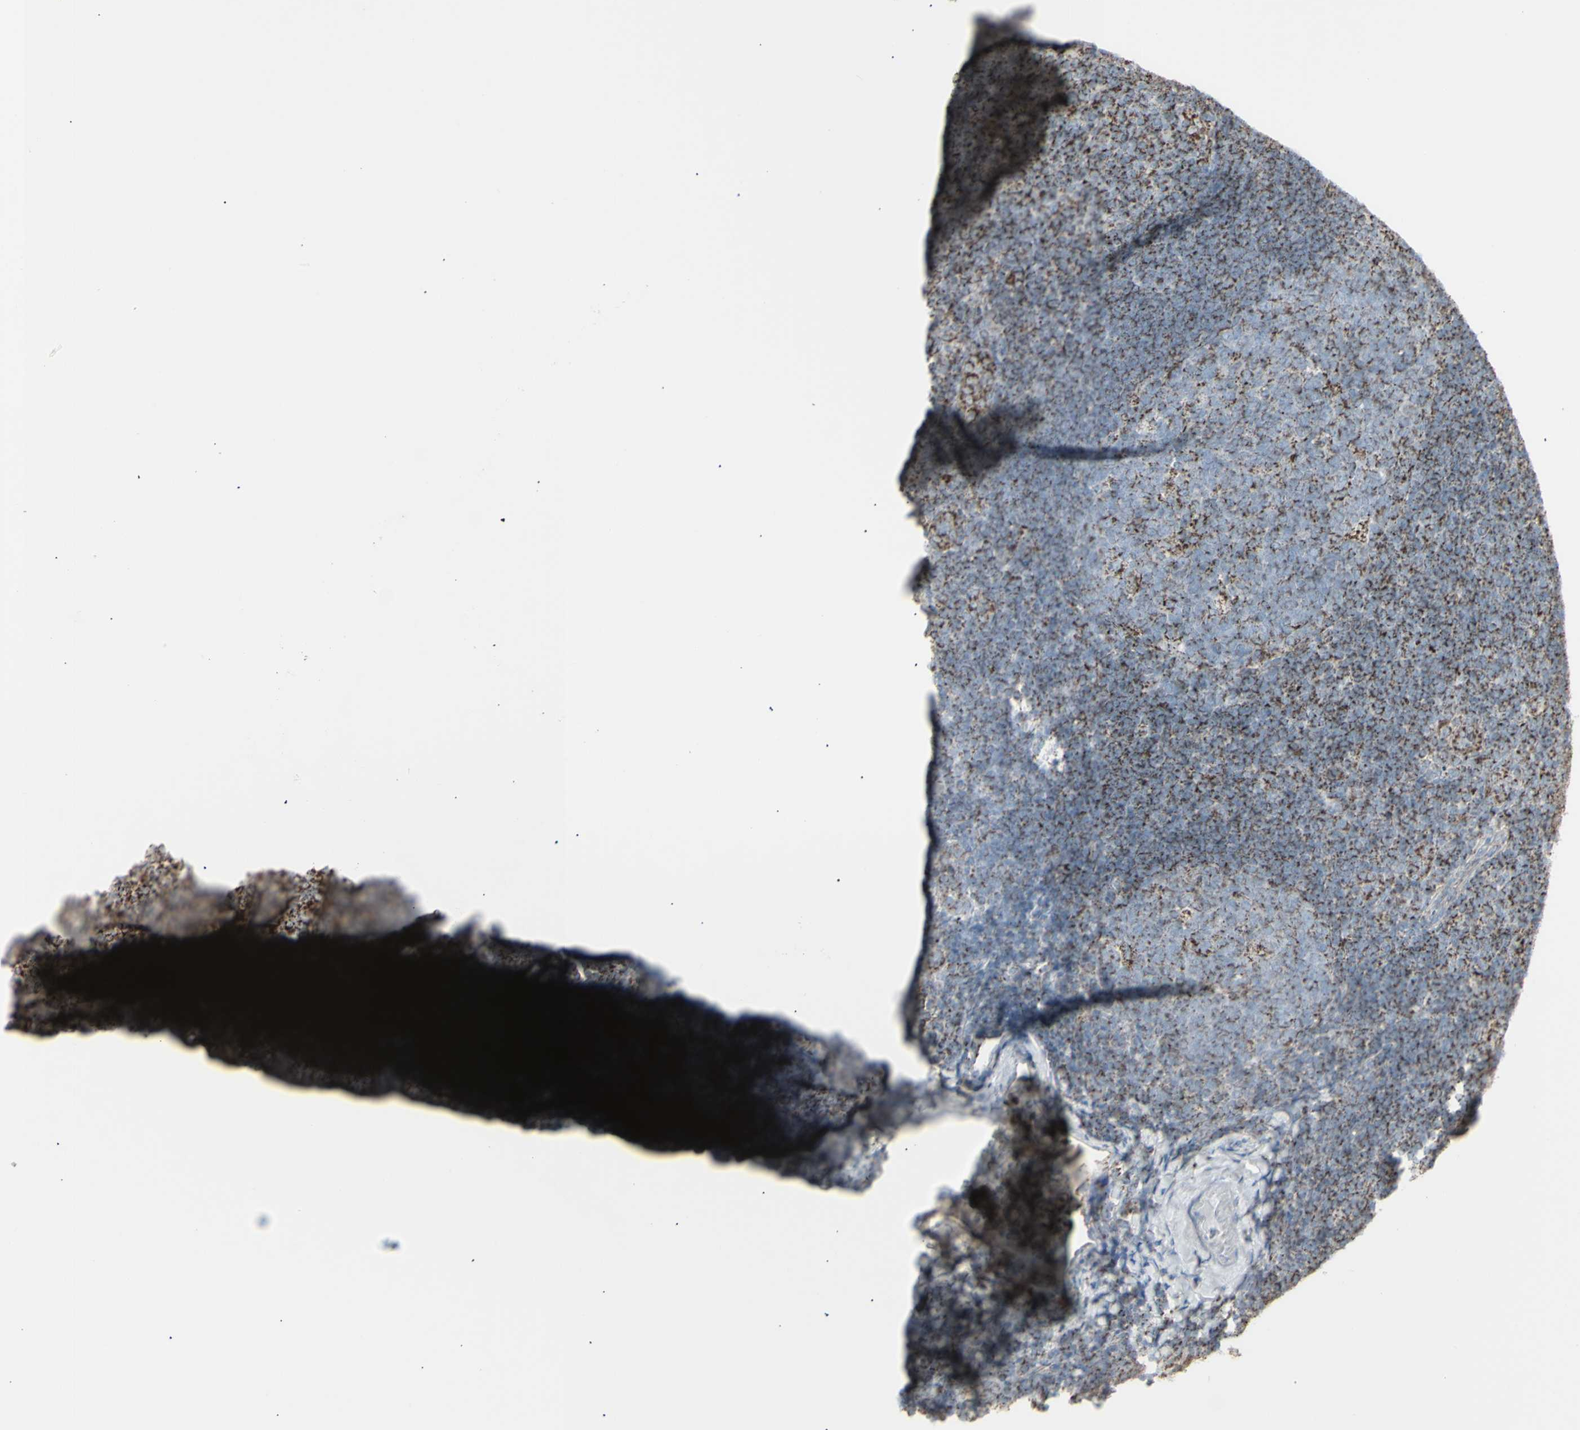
{"staining": {"intensity": "strong", "quantity": "25%-75%", "location": "cytoplasmic/membranous"}, "tissue": "tonsil", "cell_type": "Germinal center cells", "image_type": "normal", "snomed": [{"axis": "morphology", "description": "Normal tissue, NOS"}, {"axis": "topography", "description": "Tonsil"}], "caption": "Brown immunohistochemical staining in normal tonsil demonstrates strong cytoplasmic/membranous positivity in about 25%-75% of germinal center cells. The staining is performed using DAB (3,3'-diaminobenzidine) brown chromogen to label protein expression. The nuclei are counter-stained blue using hematoxylin.", "gene": "PLGRKT", "patient": {"sex": "male", "age": 37}}